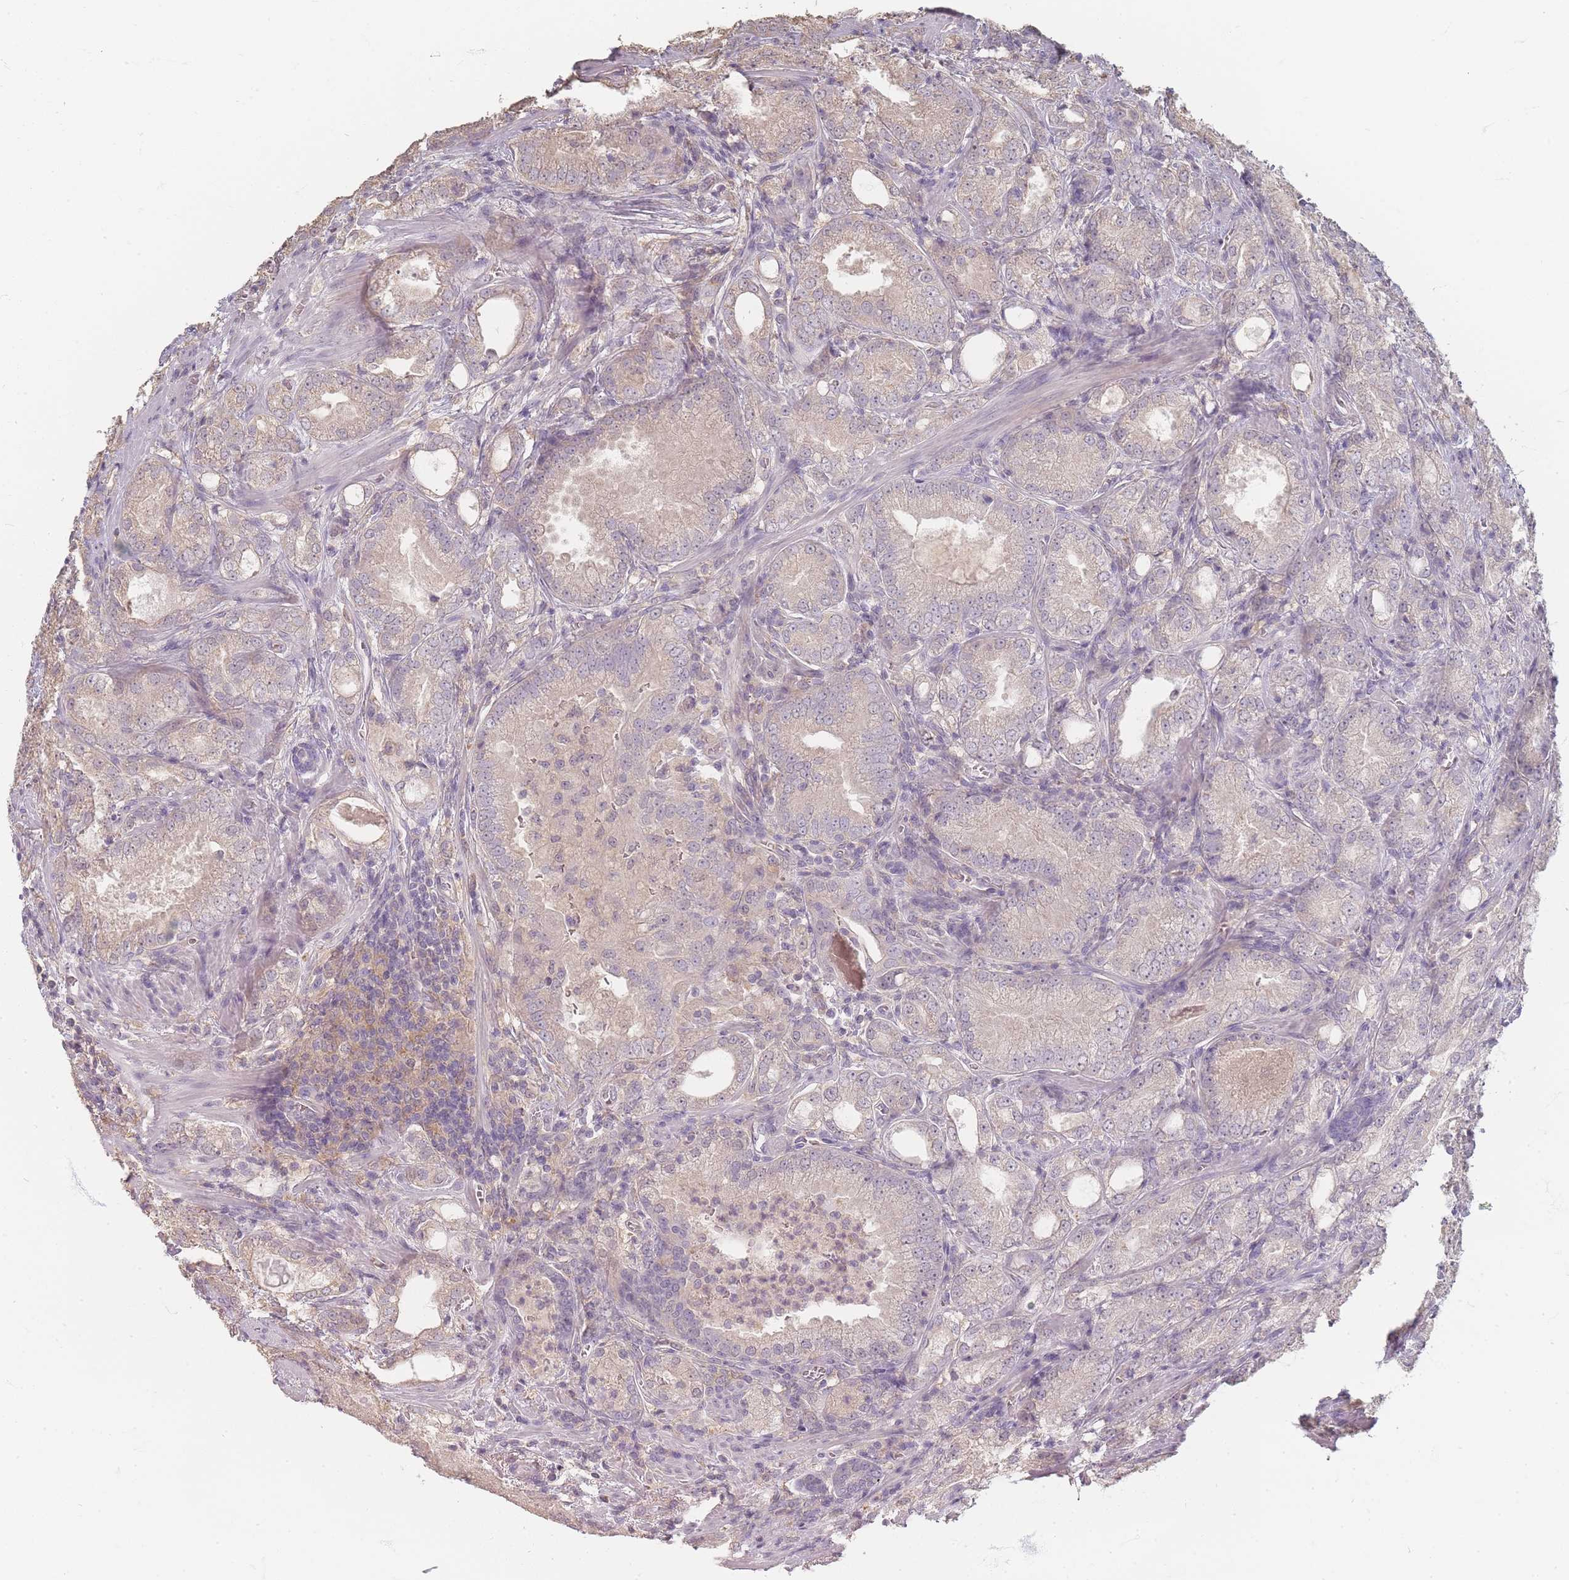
{"staining": {"intensity": "negative", "quantity": "none", "location": "none"}, "tissue": "prostate cancer", "cell_type": "Tumor cells", "image_type": "cancer", "snomed": [{"axis": "morphology", "description": "Adenocarcinoma, High grade"}, {"axis": "topography", "description": "Prostate"}], "caption": "Image shows no significant protein positivity in tumor cells of prostate high-grade adenocarcinoma. (DAB (3,3'-diaminobenzidine) IHC with hematoxylin counter stain).", "gene": "RFTN1", "patient": {"sex": "male", "age": 63}}